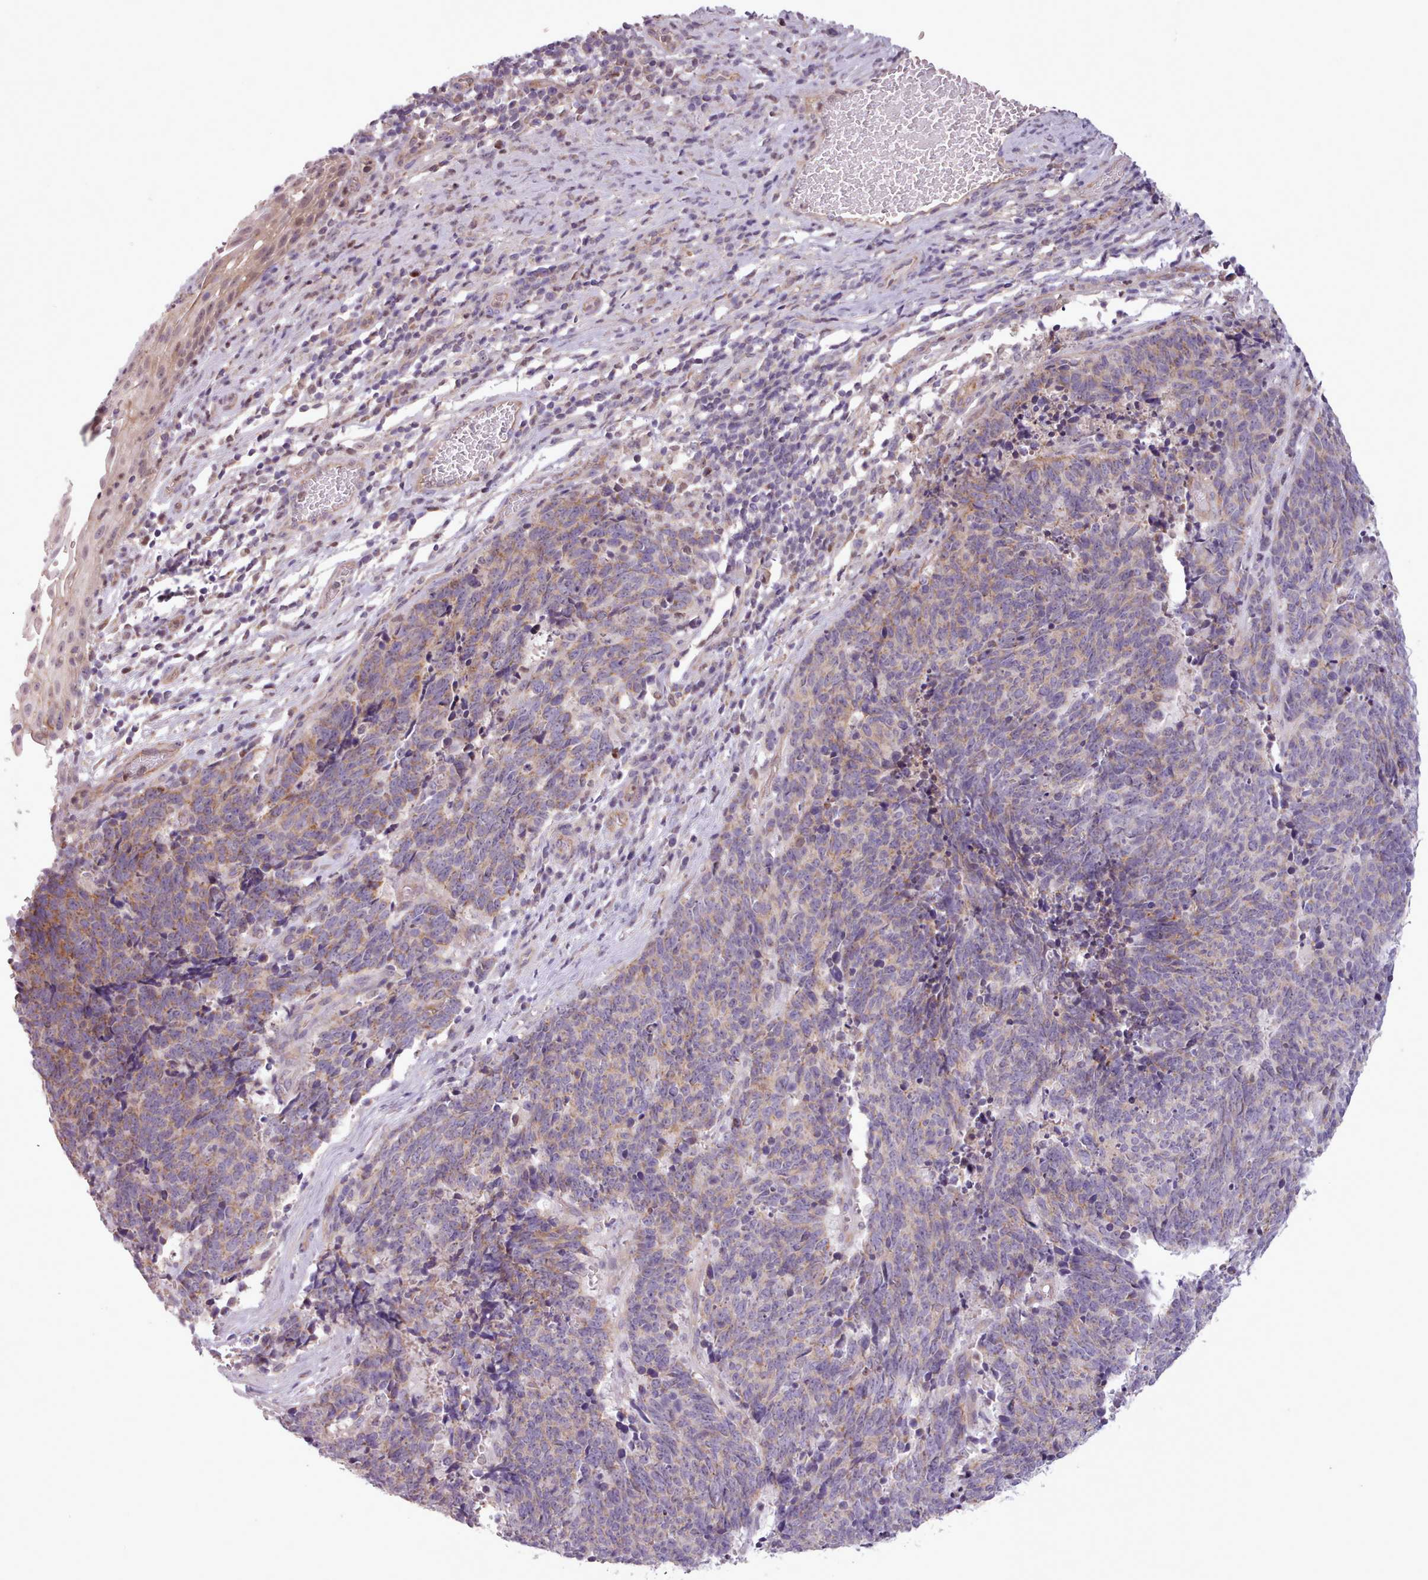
{"staining": {"intensity": "moderate", "quantity": "<25%", "location": "cytoplasmic/membranous"}, "tissue": "cervical cancer", "cell_type": "Tumor cells", "image_type": "cancer", "snomed": [{"axis": "morphology", "description": "Squamous cell carcinoma, NOS"}, {"axis": "topography", "description": "Cervix"}], "caption": "An image of cervical squamous cell carcinoma stained for a protein shows moderate cytoplasmic/membranous brown staining in tumor cells.", "gene": "SLURP1", "patient": {"sex": "female", "age": 29}}